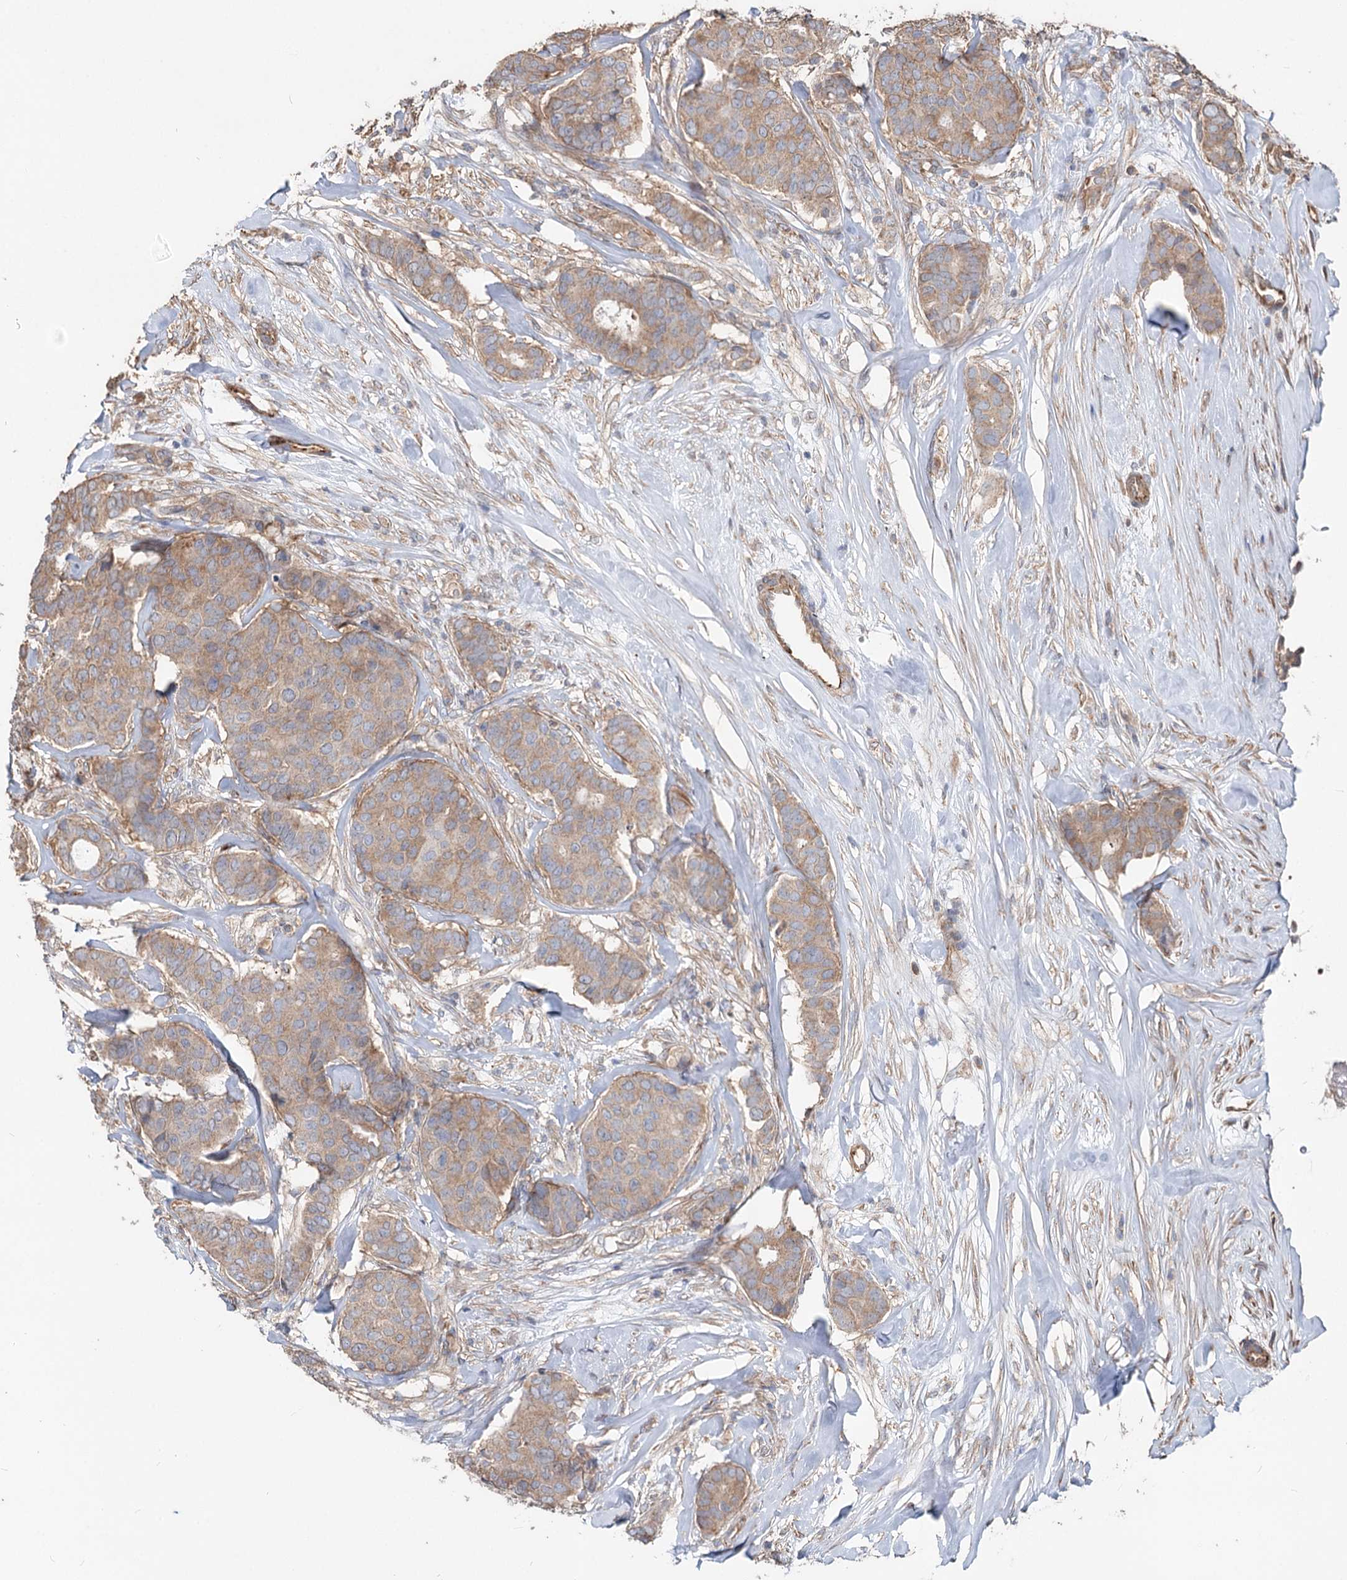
{"staining": {"intensity": "weak", "quantity": ">75%", "location": "cytoplasmic/membranous"}, "tissue": "breast cancer", "cell_type": "Tumor cells", "image_type": "cancer", "snomed": [{"axis": "morphology", "description": "Duct carcinoma"}, {"axis": "topography", "description": "Breast"}], "caption": "Tumor cells exhibit weak cytoplasmic/membranous staining in approximately >75% of cells in breast cancer.", "gene": "SPART", "patient": {"sex": "female", "age": 75}}